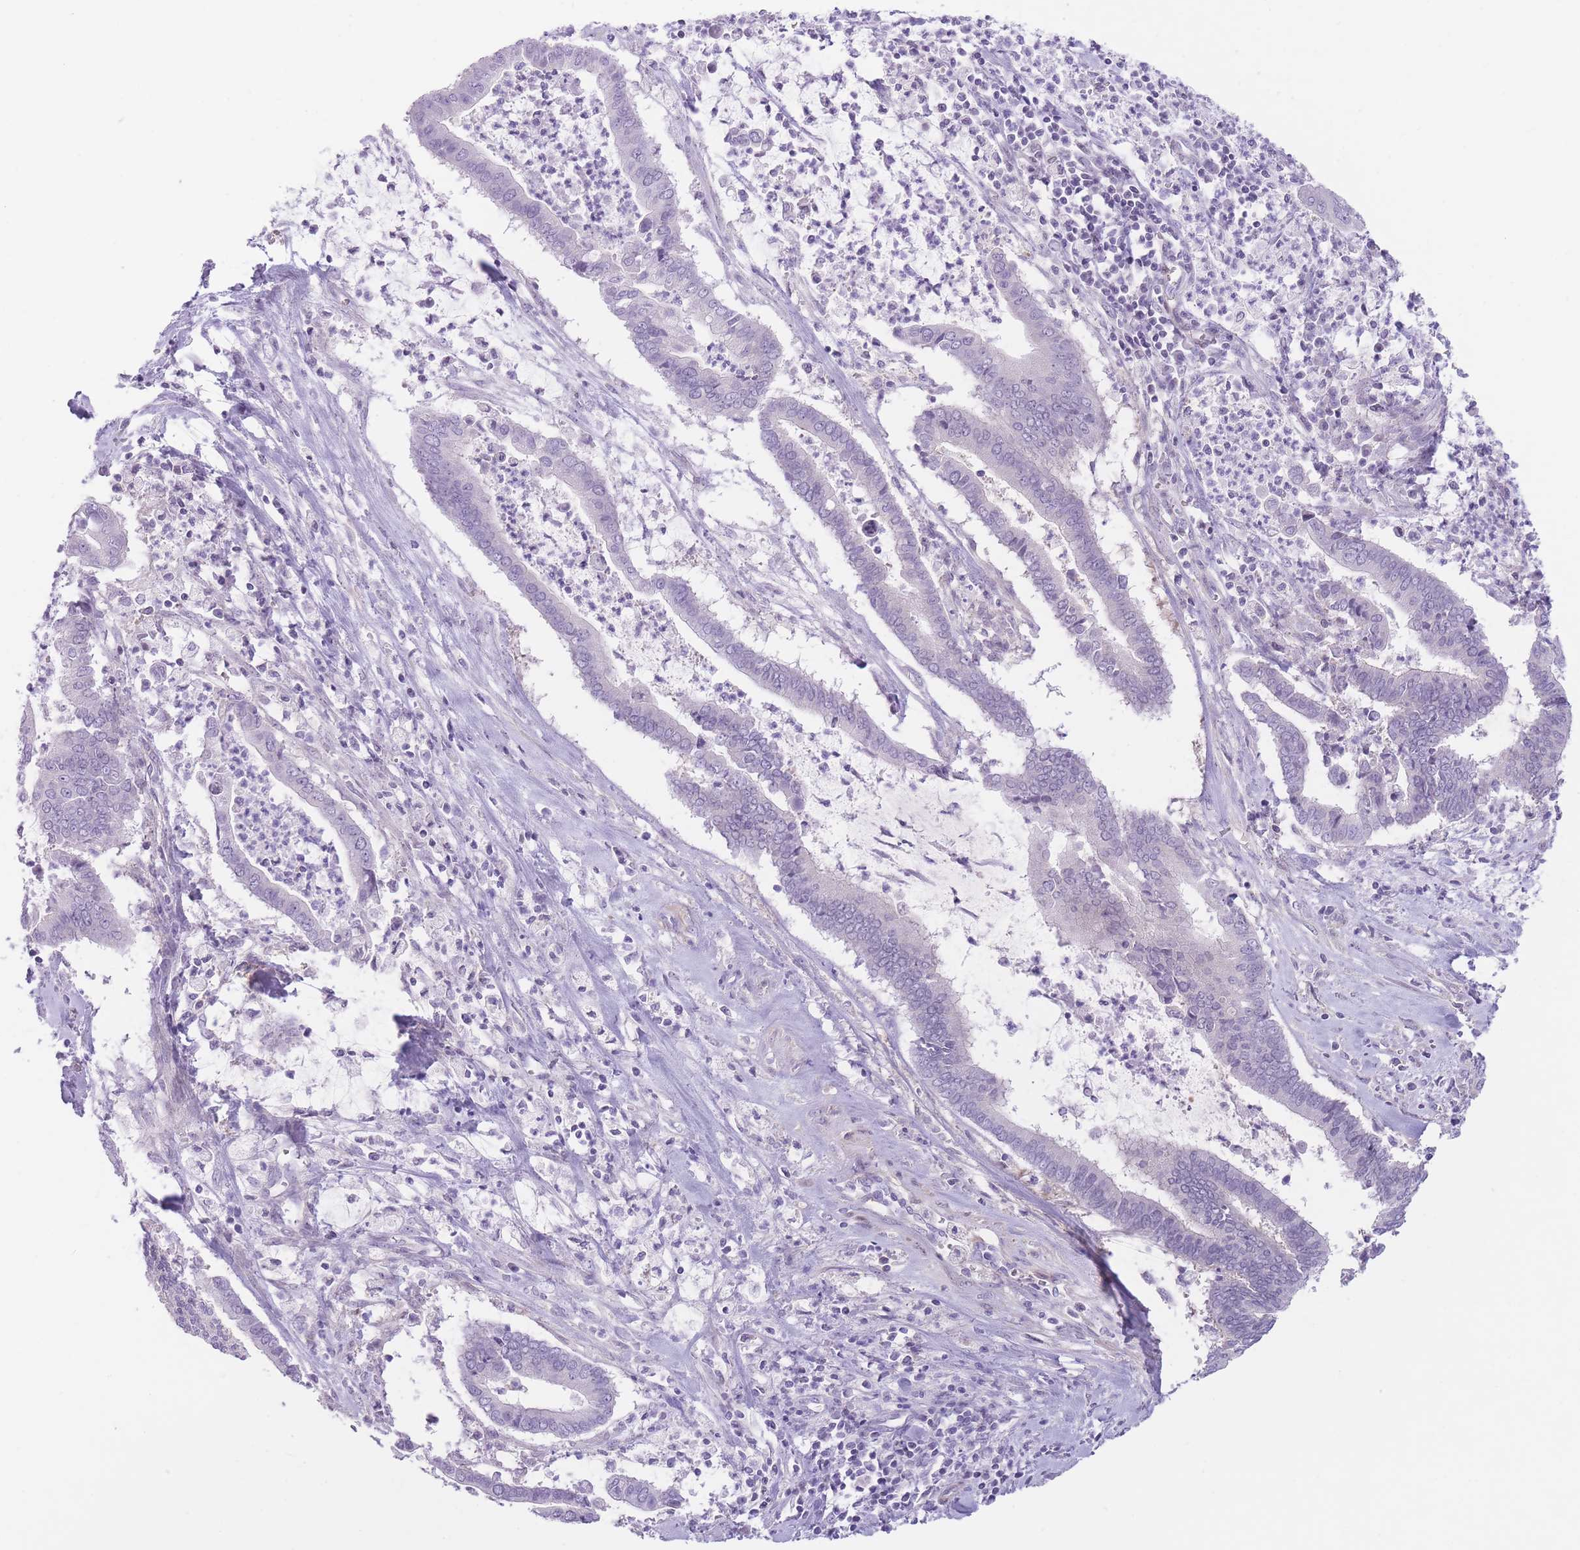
{"staining": {"intensity": "negative", "quantity": "none", "location": "none"}, "tissue": "cervical cancer", "cell_type": "Tumor cells", "image_type": "cancer", "snomed": [{"axis": "morphology", "description": "Adenocarcinoma, NOS"}, {"axis": "topography", "description": "Cervix"}], "caption": "This is an IHC photomicrograph of human cervical cancer (adenocarcinoma). There is no positivity in tumor cells.", "gene": "OR11H12", "patient": {"sex": "female", "age": 44}}